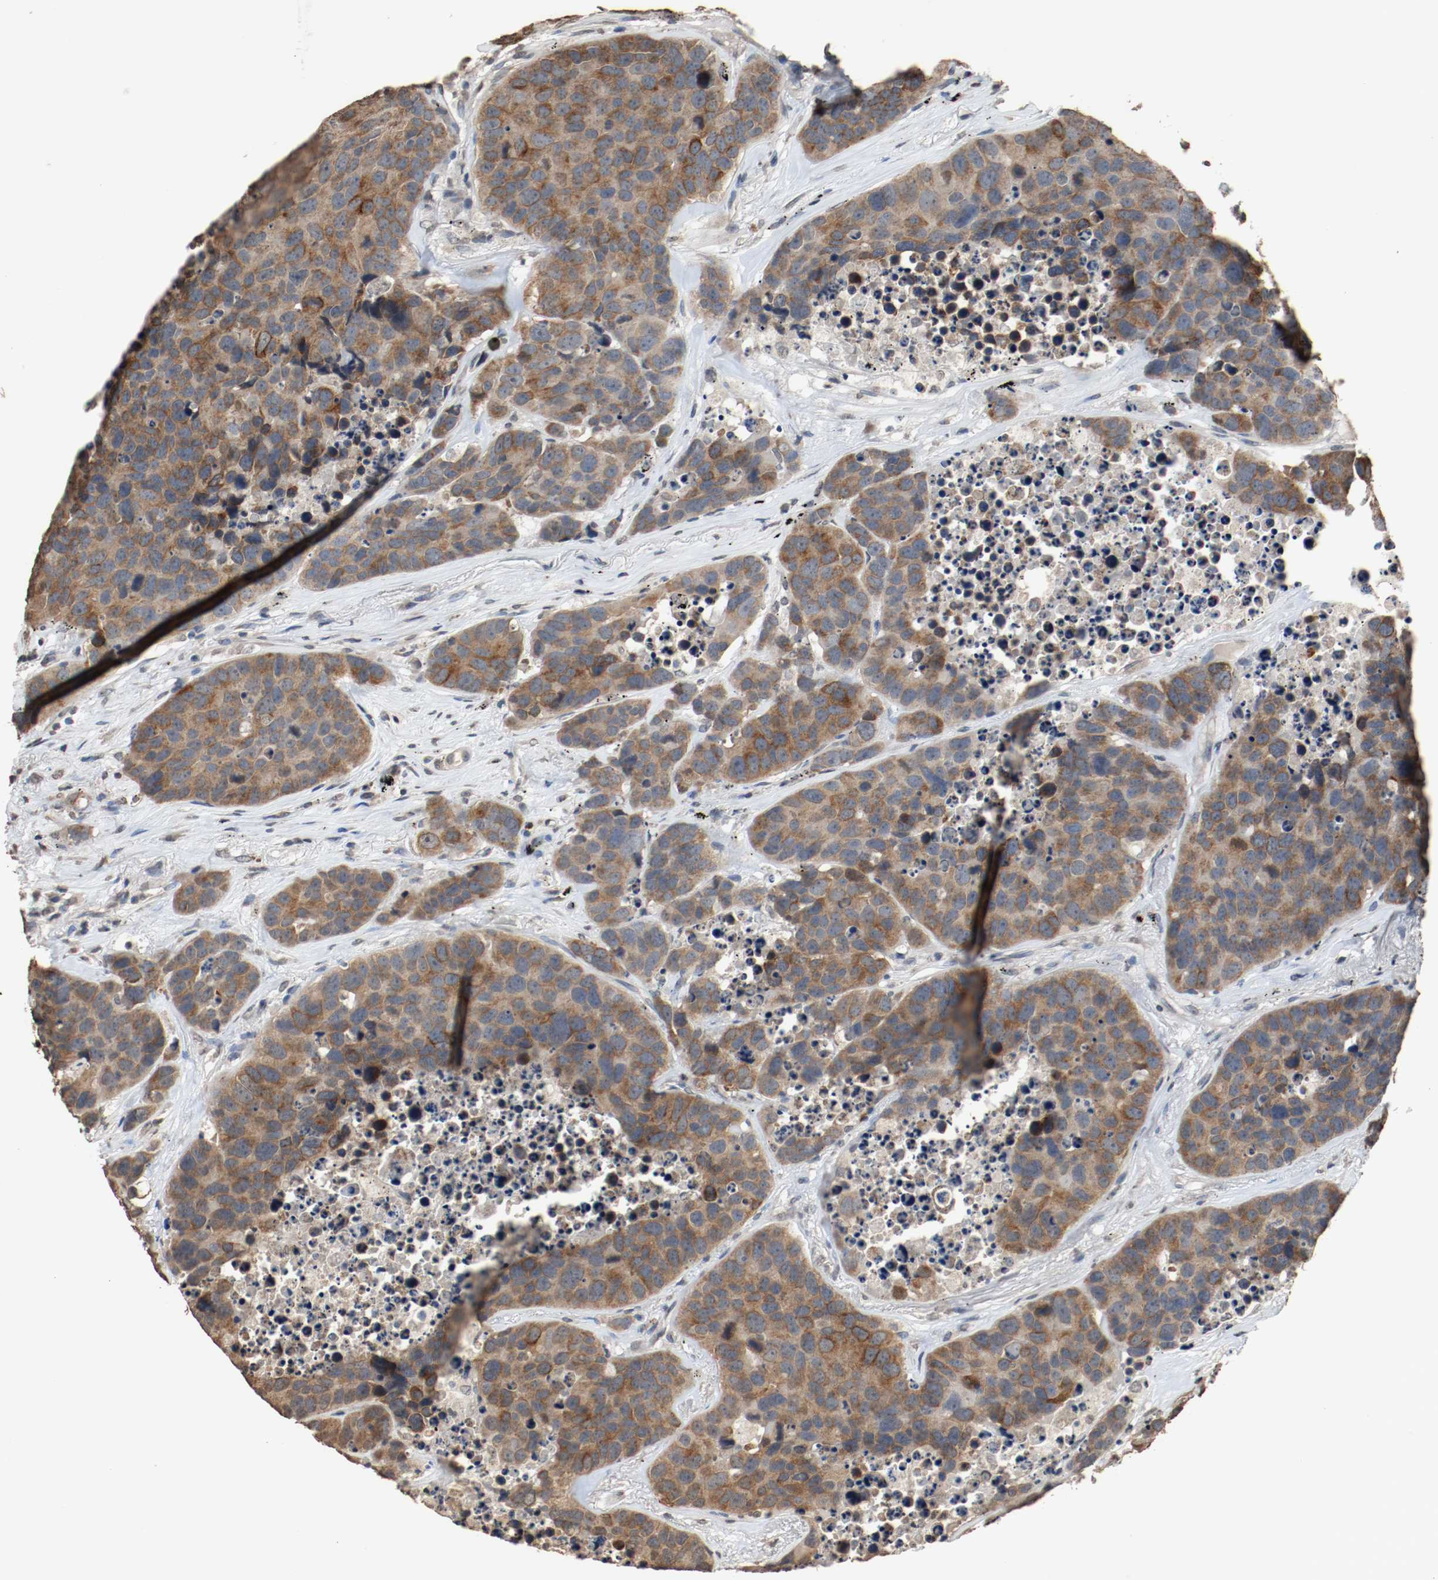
{"staining": {"intensity": "strong", "quantity": ">75%", "location": "cytoplasmic/membranous"}, "tissue": "carcinoid", "cell_type": "Tumor cells", "image_type": "cancer", "snomed": [{"axis": "morphology", "description": "Carcinoid, malignant, NOS"}, {"axis": "topography", "description": "Lung"}], "caption": "Carcinoid stained with a brown dye reveals strong cytoplasmic/membranous positive expression in approximately >75% of tumor cells.", "gene": "RTN4", "patient": {"sex": "male", "age": 60}}